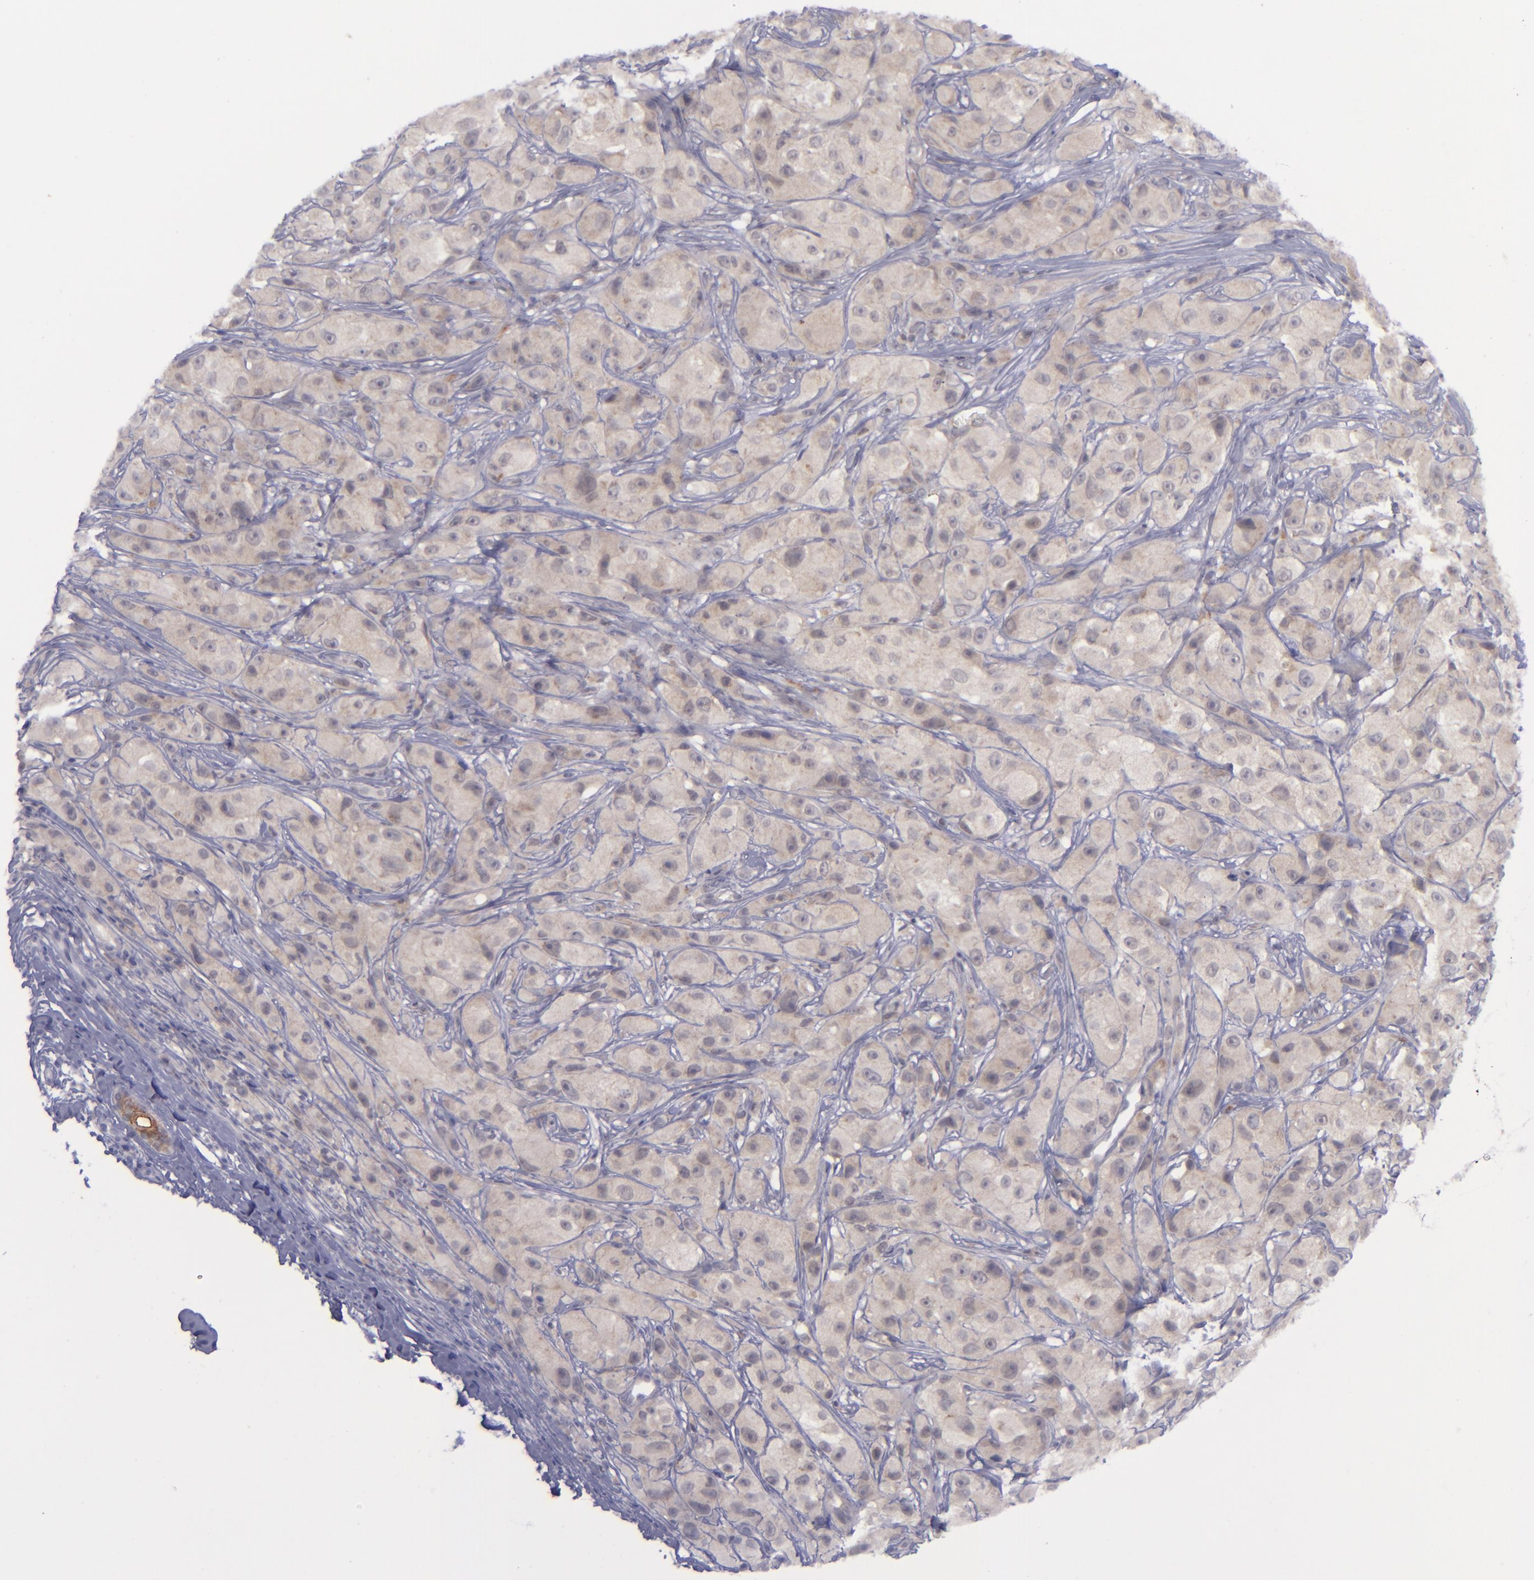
{"staining": {"intensity": "negative", "quantity": "none", "location": "none"}, "tissue": "melanoma", "cell_type": "Tumor cells", "image_type": "cancer", "snomed": [{"axis": "morphology", "description": "Malignant melanoma, NOS"}, {"axis": "topography", "description": "Skin"}], "caption": "Malignant melanoma was stained to show a protein in brown. There is no significant staining in tumor cells.", "gene": "EVPL", "patient": {"sex": "male", "age": 56}}